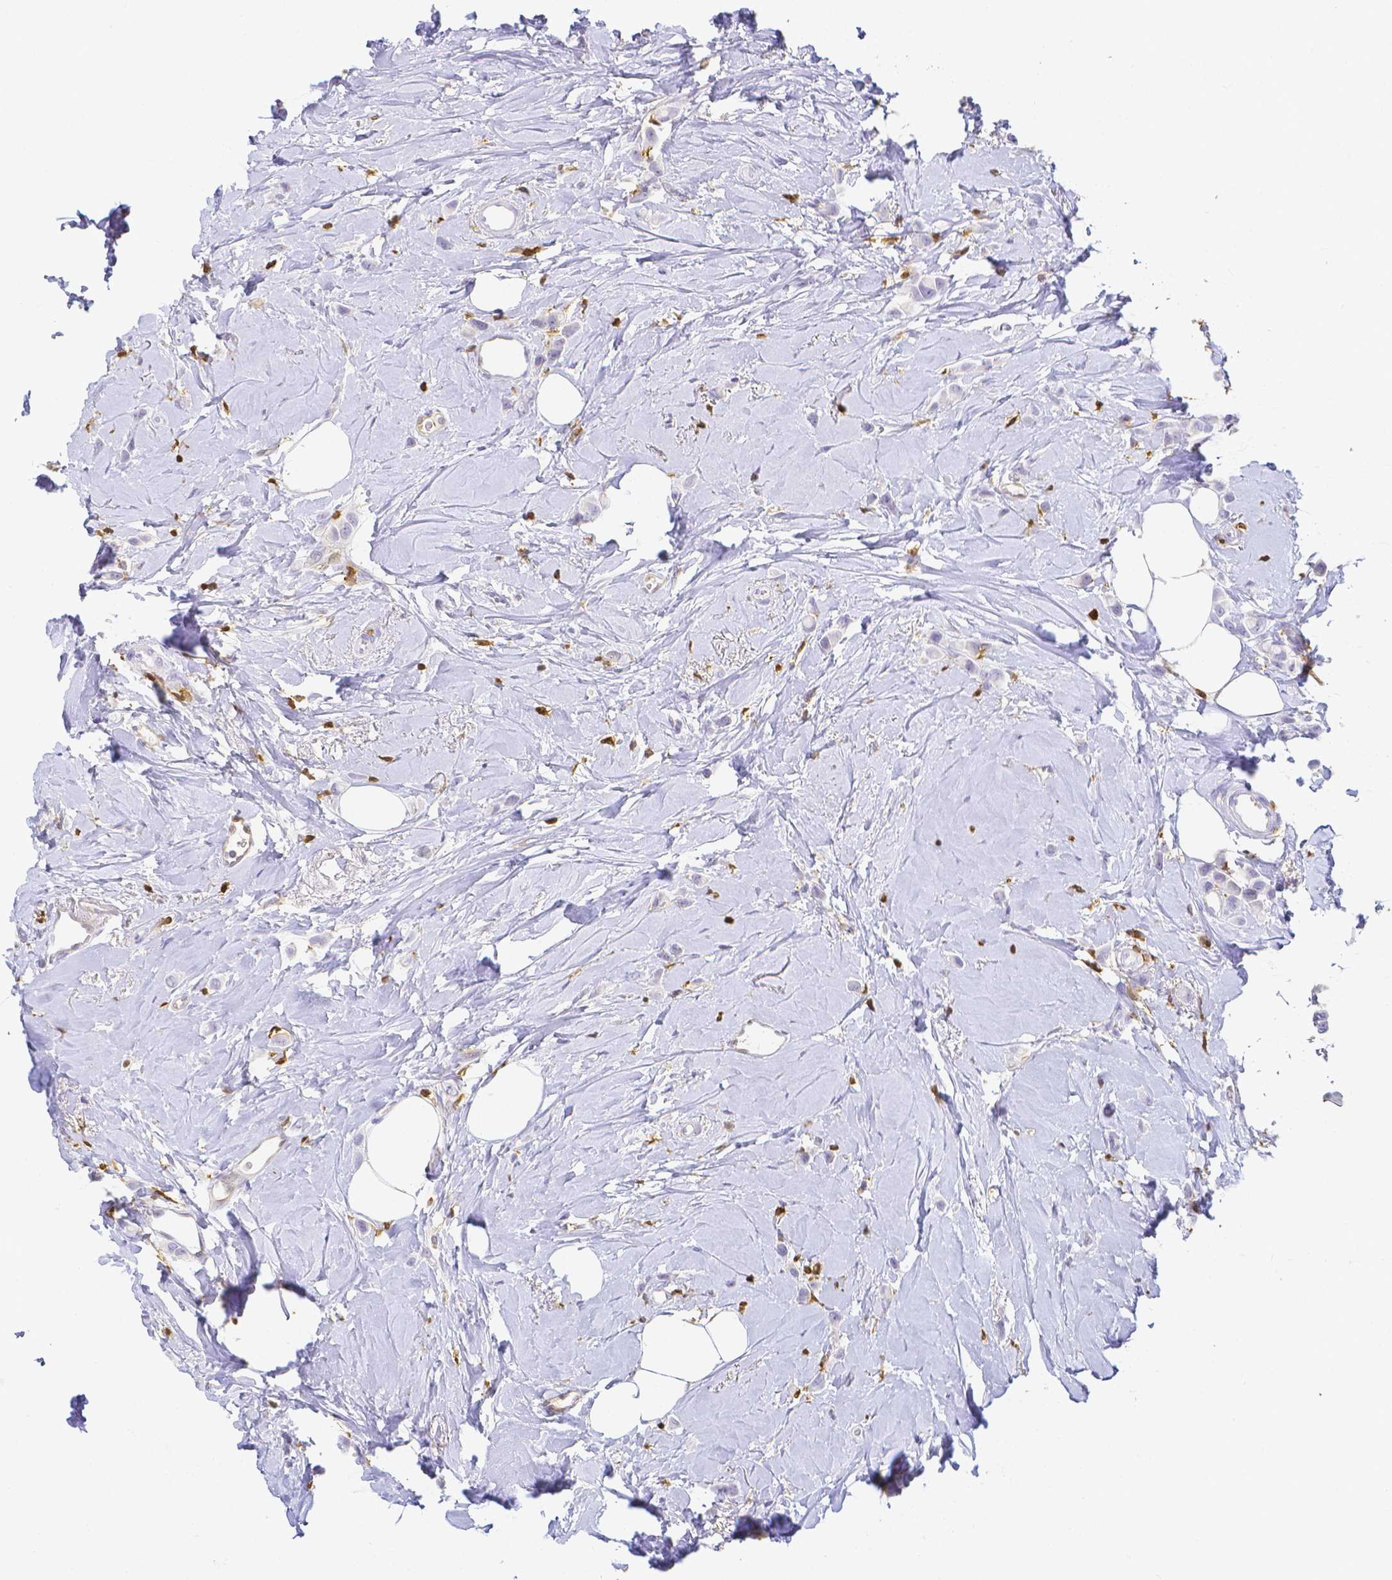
{"staining": {"intensity": "negative", "quantity": "none", "location": "none"}, "tissue": "breast cancer", "cell_type": "Tumor cells", "image_type": "cancer", "snomed": [{"axis": "morphology", "description": "Lobular carcinoma"}, {"axis": "topography", "description": "Breast"}], "caption": "Tumor cells show no significant expression in breast cancer.", "gene": "COTL1", "patient": {"sex": "female", "age": 66}}